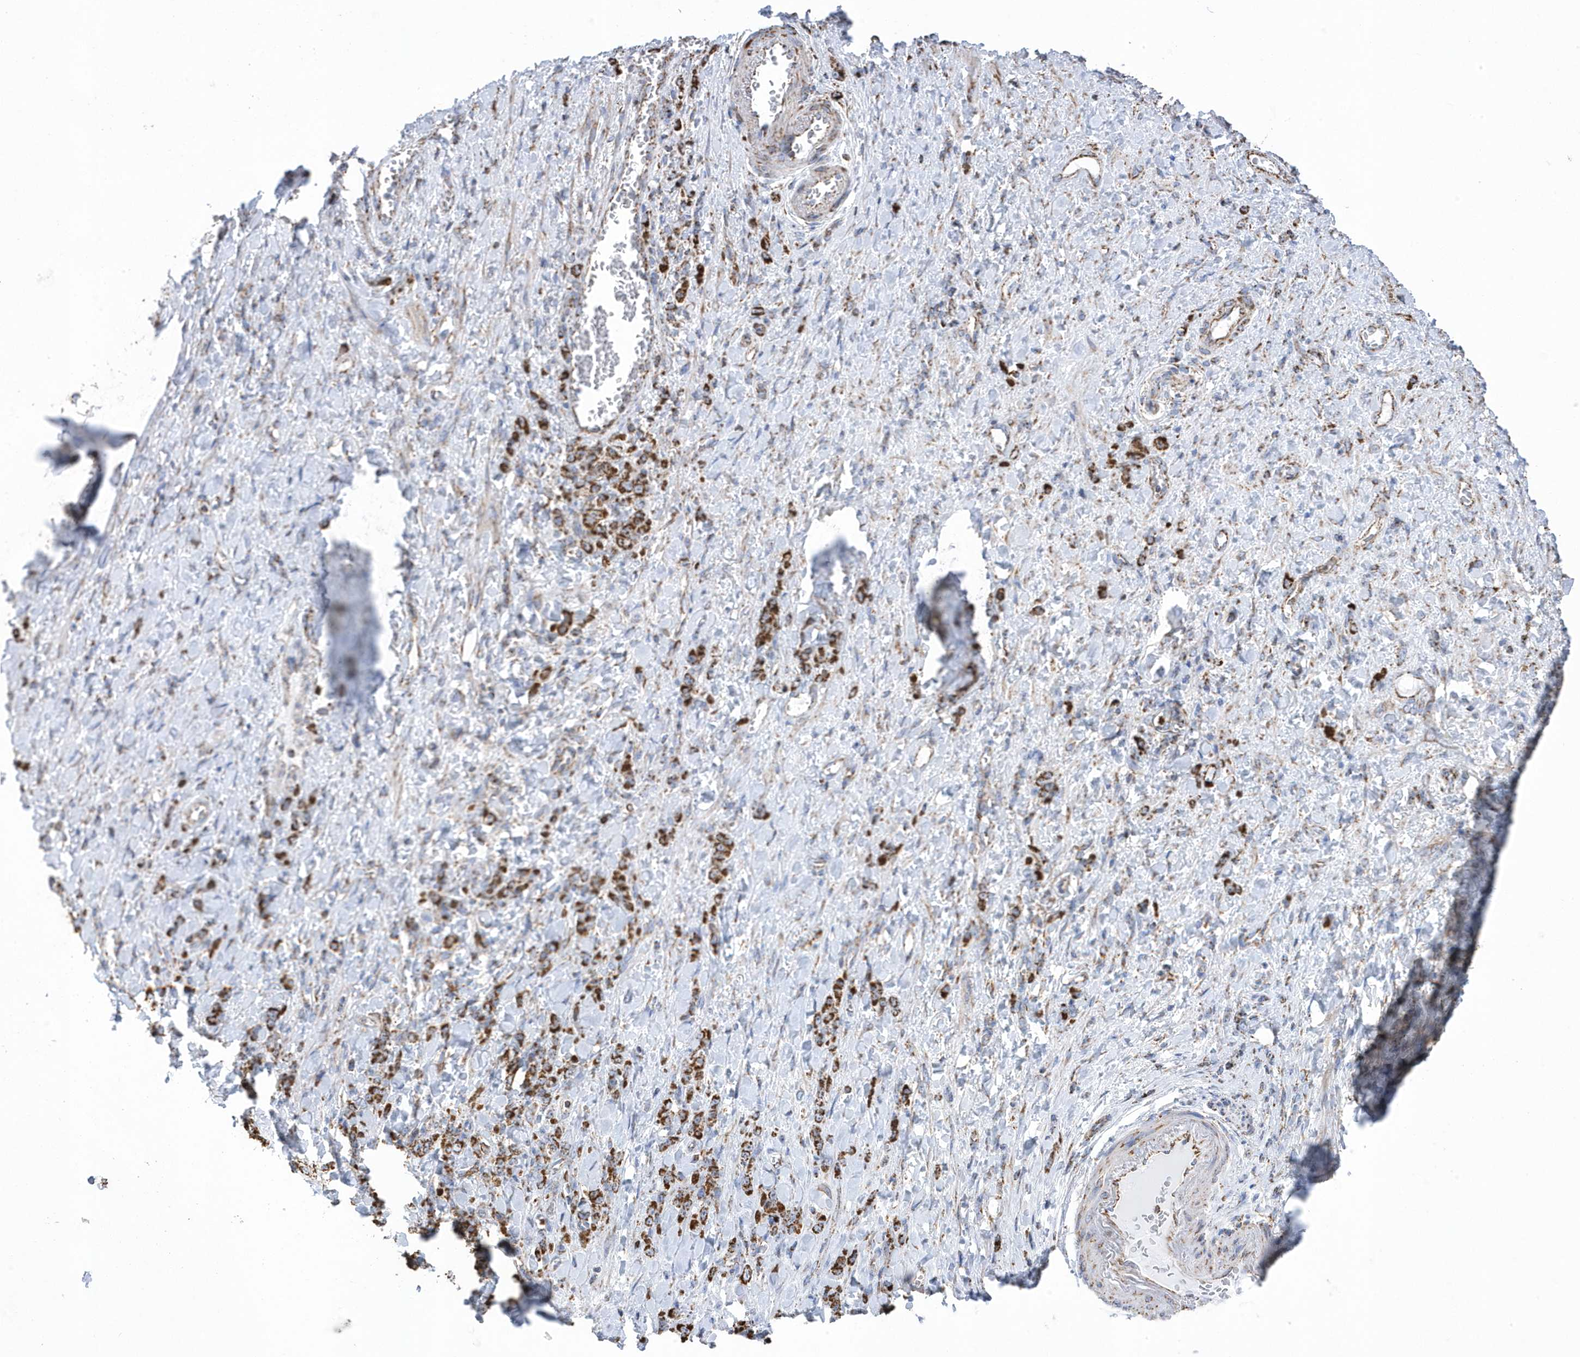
{"staining": {"intensity": "strong", "quantity": ">75%", "location": "cytoplasmic/membranous"}, "tissue": "stomach cancer", "cell_type": "Tumor cells", "image_type": "cancer", "snomed": [{"axis": "morphology", "description": "Normal tissue, NOS"}, {"axis": "morphology", "description": "Adenocarcinoma, NOS"}, {"axis": "topography", "description": "Stomach"}], "caption": "A micrograph of human stomach cancer stained for a protein reveals strong cytoplasmic/membranous brown staining in tumor cells. (Stains: DAB (3,3'-diaminobenzidine) in brown, nuclei in blue, Microscopy: brightfield microscopy at high magnification).", "gene": "GTPBP8", "patient": {"sex": "male", "age": 82}}